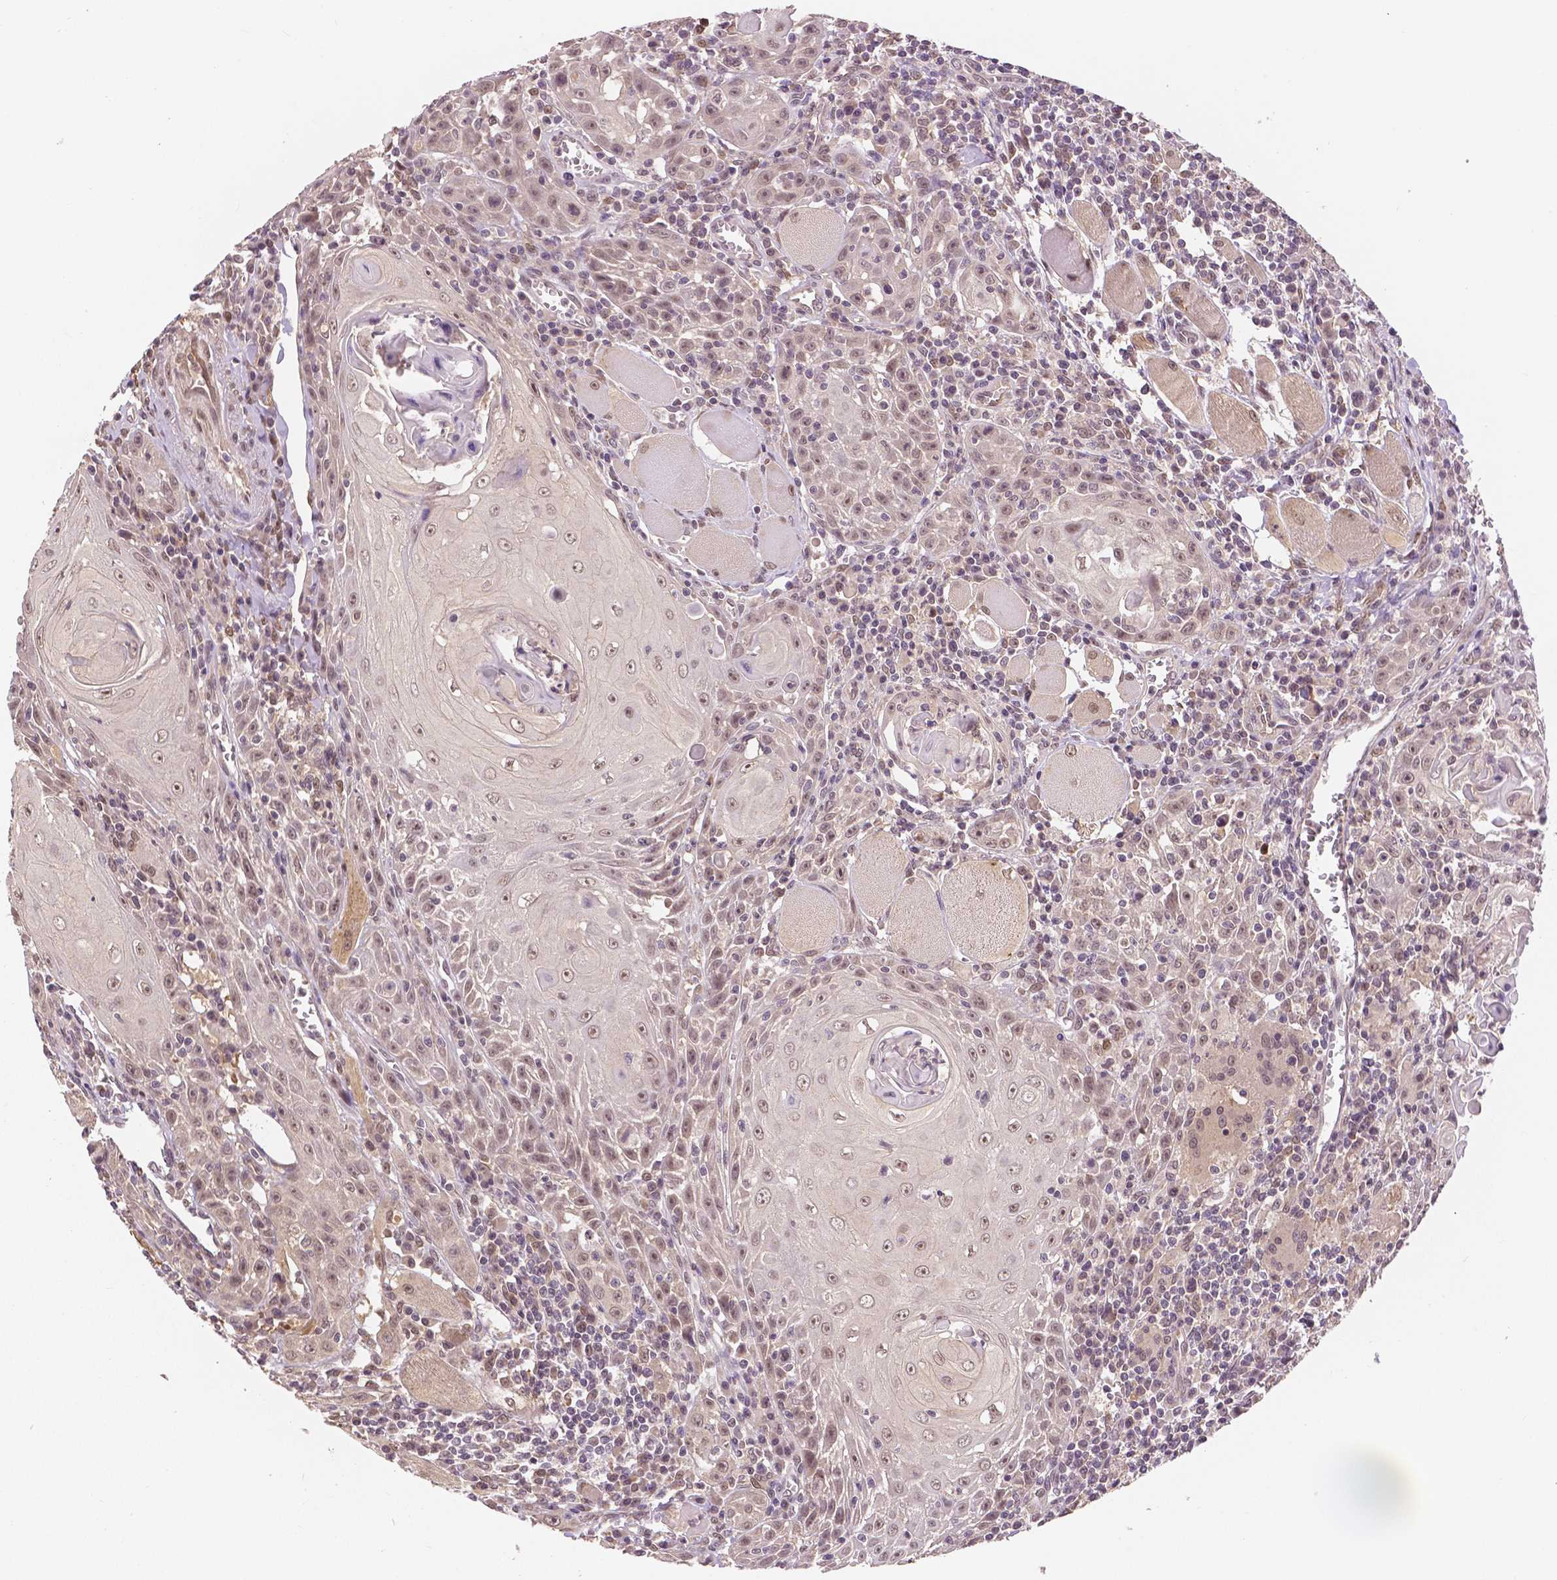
{"staining": {"intensity": "moderate", "quantity": ">75%", "location": "nuclear"}, "tissue": "head and neck cancer", "cell_type": "Tumor cells", "image_type": "cancer", "snomed": [{"axis": "morphology", "description": "Squamous cell carcinoma, NOS"}, {"axis": "topography", "description": "Head-Neck"}], "caption": "This histopathology image reveals immunohistochemistry (IHC) staining of squamous cell carcinoma (head and neck), with medium moderate nuclear expression in about >75% of tumor cells.", "gene": "MAP1LC3B", "patient": {"sex": "male", "age": 52}}